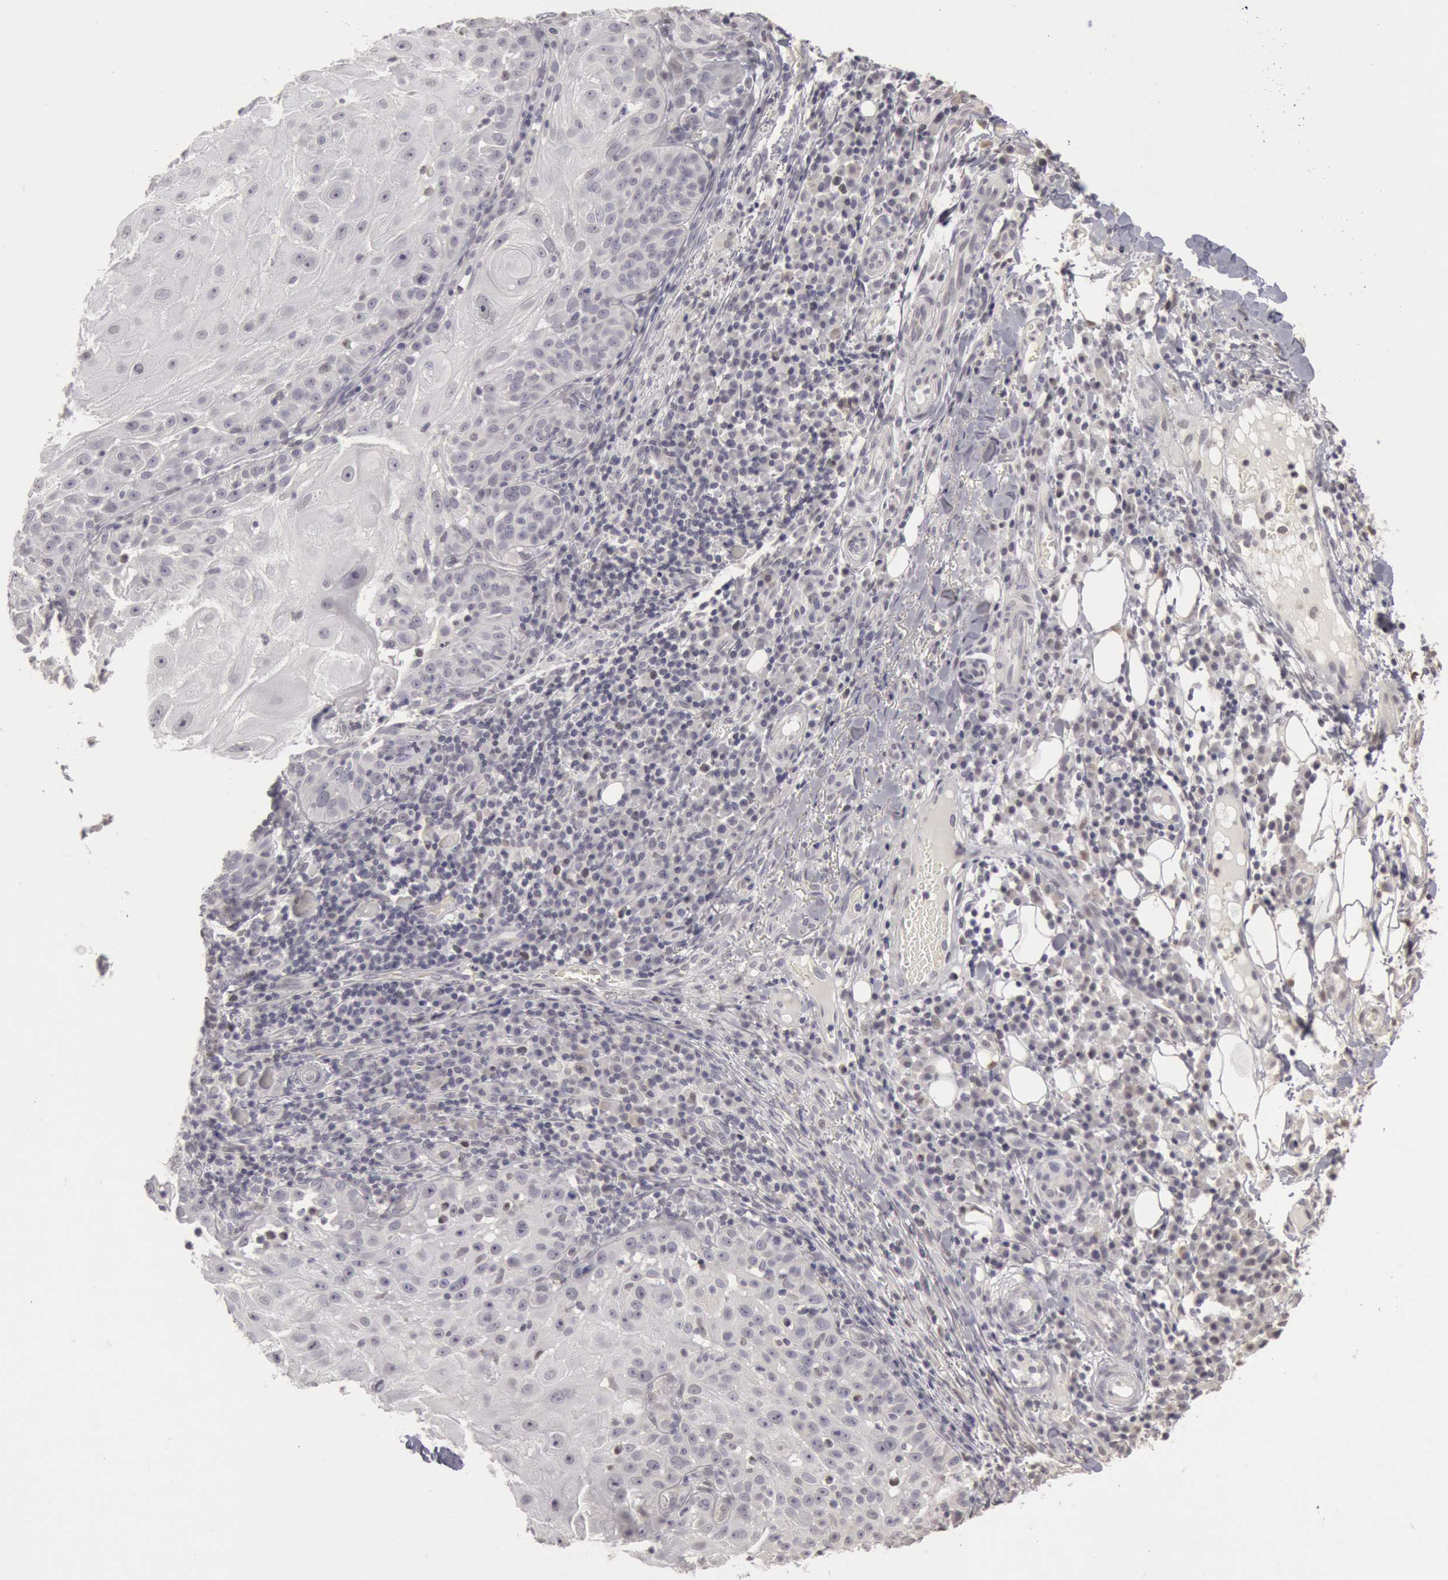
{"staining": {"intensity": "negative", "quantity": "none", "location": "none"}, "tissue": "skin cancer", "cell_type": "Tumor cells", "image_type": "cancer", "snomed": [{"axis": "morphology", "description": "Squamous cell carcinoma, NOS"}, {"axis": "topography", "description": "Skin"}], "caption": "Tumor cells show no significant positivity in skin cancer (squamous cell carcinoma). The staining was performed using DAB (3,3'-diaminobenzidine) to visualize the protein expression in brown, while the nuclei were stained in blue with hematoxylin (Magnification: 20x).", "gene": "RIMBP3C", "patient": {"sex": "female", "age": 89}}